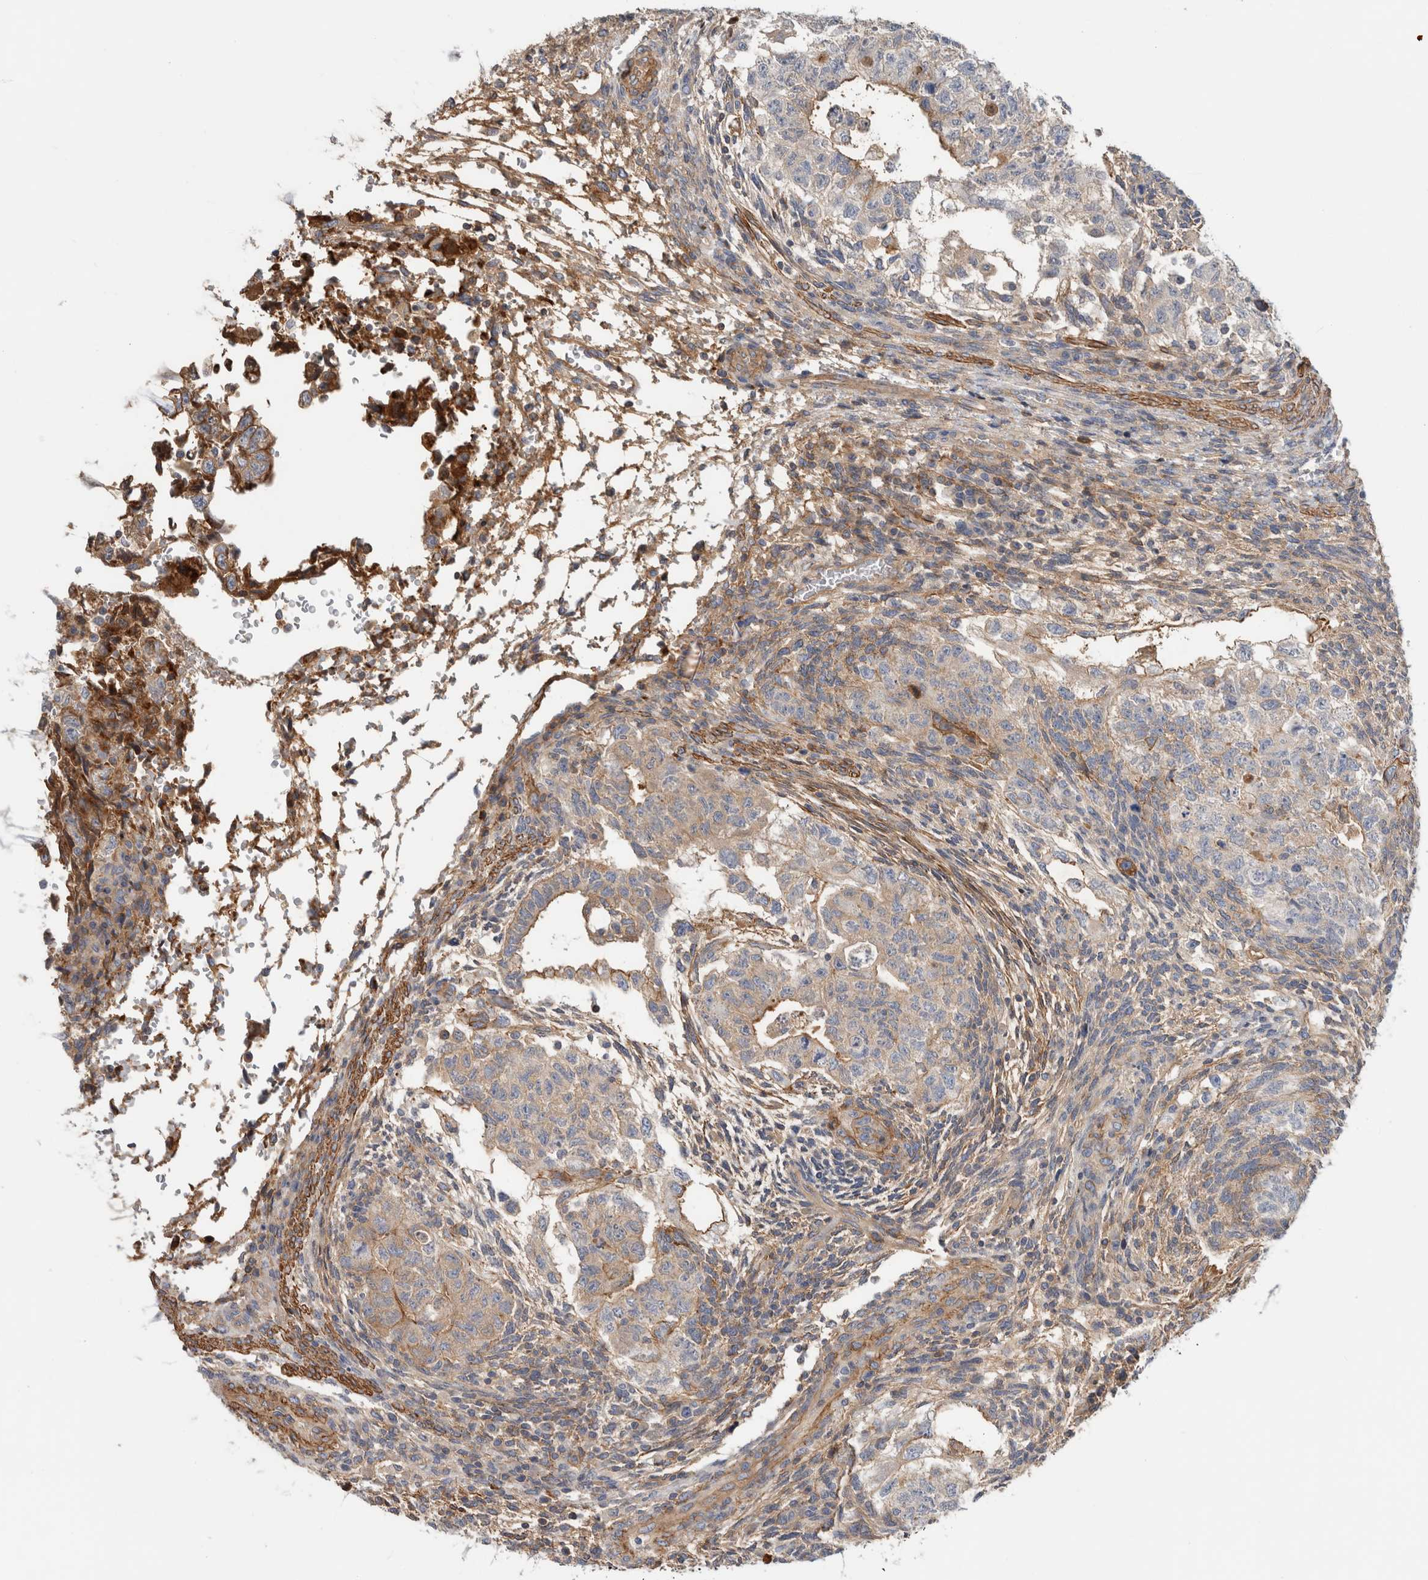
{"staining": {"intensity": "moderate", "quantity": "<25%", "location": "cytoplasmic/membranous"}, "tissue": "testis cancer", "cell_type": "Tumor cells", "image_type": "cancer", "snomed": [{"axis": "morphology", "description": "Normal tissue, NOS"}, {"axis": "morphology", "description": "Carcinoma, Embryonal, NOS"}, {"axis": "topography", "description": "Testis"}], "caption": "An immunohistochemistry histopathology image of neoplastic tissue is shown. Protein staining in brown labels moderate cytoplasmic/membranous positivity in testis cancer within tumor cells. (brown staining indicates protein expression, while blue staining denotes nuclei).", "gene": "CFI", "patient": {"sex": "male", "age": 36}}